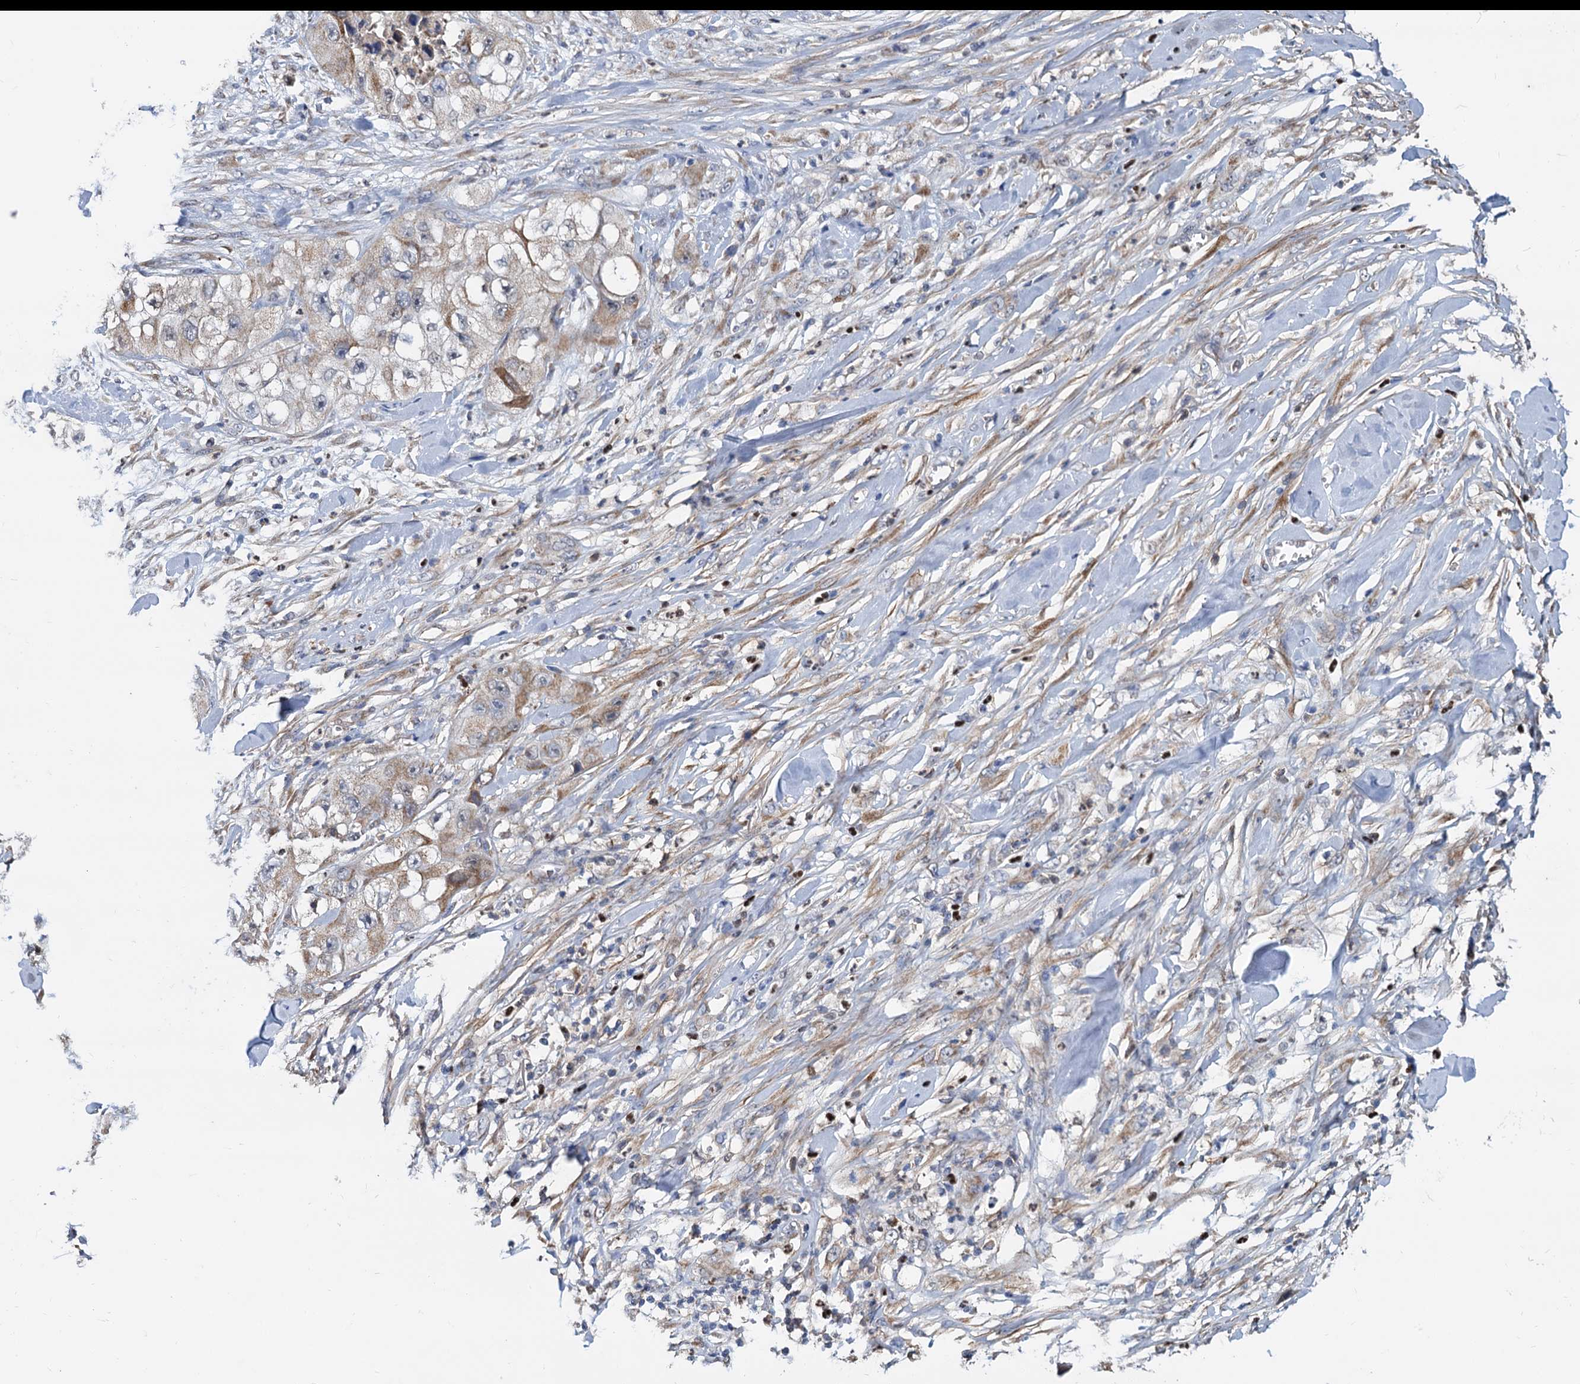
{"staining": {"intensity": "moderate", "quantity": "25%-75%", "location": "cytoplasmic/membranous"}, "tissue": "skin cancer", "cell_type": "Tumor cells", "image_type": "cancer", "snomed": [{"axis": "morphology", "description": "Squamous cell carcinoma, NOS"}, {"axis": "topography", "description": "Skin"}, {"axis": "topography", "description": "Subcutis"}], "caption": "Protein staining exhibits moderate cytoplasmic/membranous expression in approximately 25%-75% of tumor cells in skin cancer (squamous cell carcinoma). (Stains: DAB in brown, nuclei in blue, Microscopy: brightfield microscopy at high magnification).", "gene": "ALKBH7", "patient": {"sex": "male", "age": 73}}